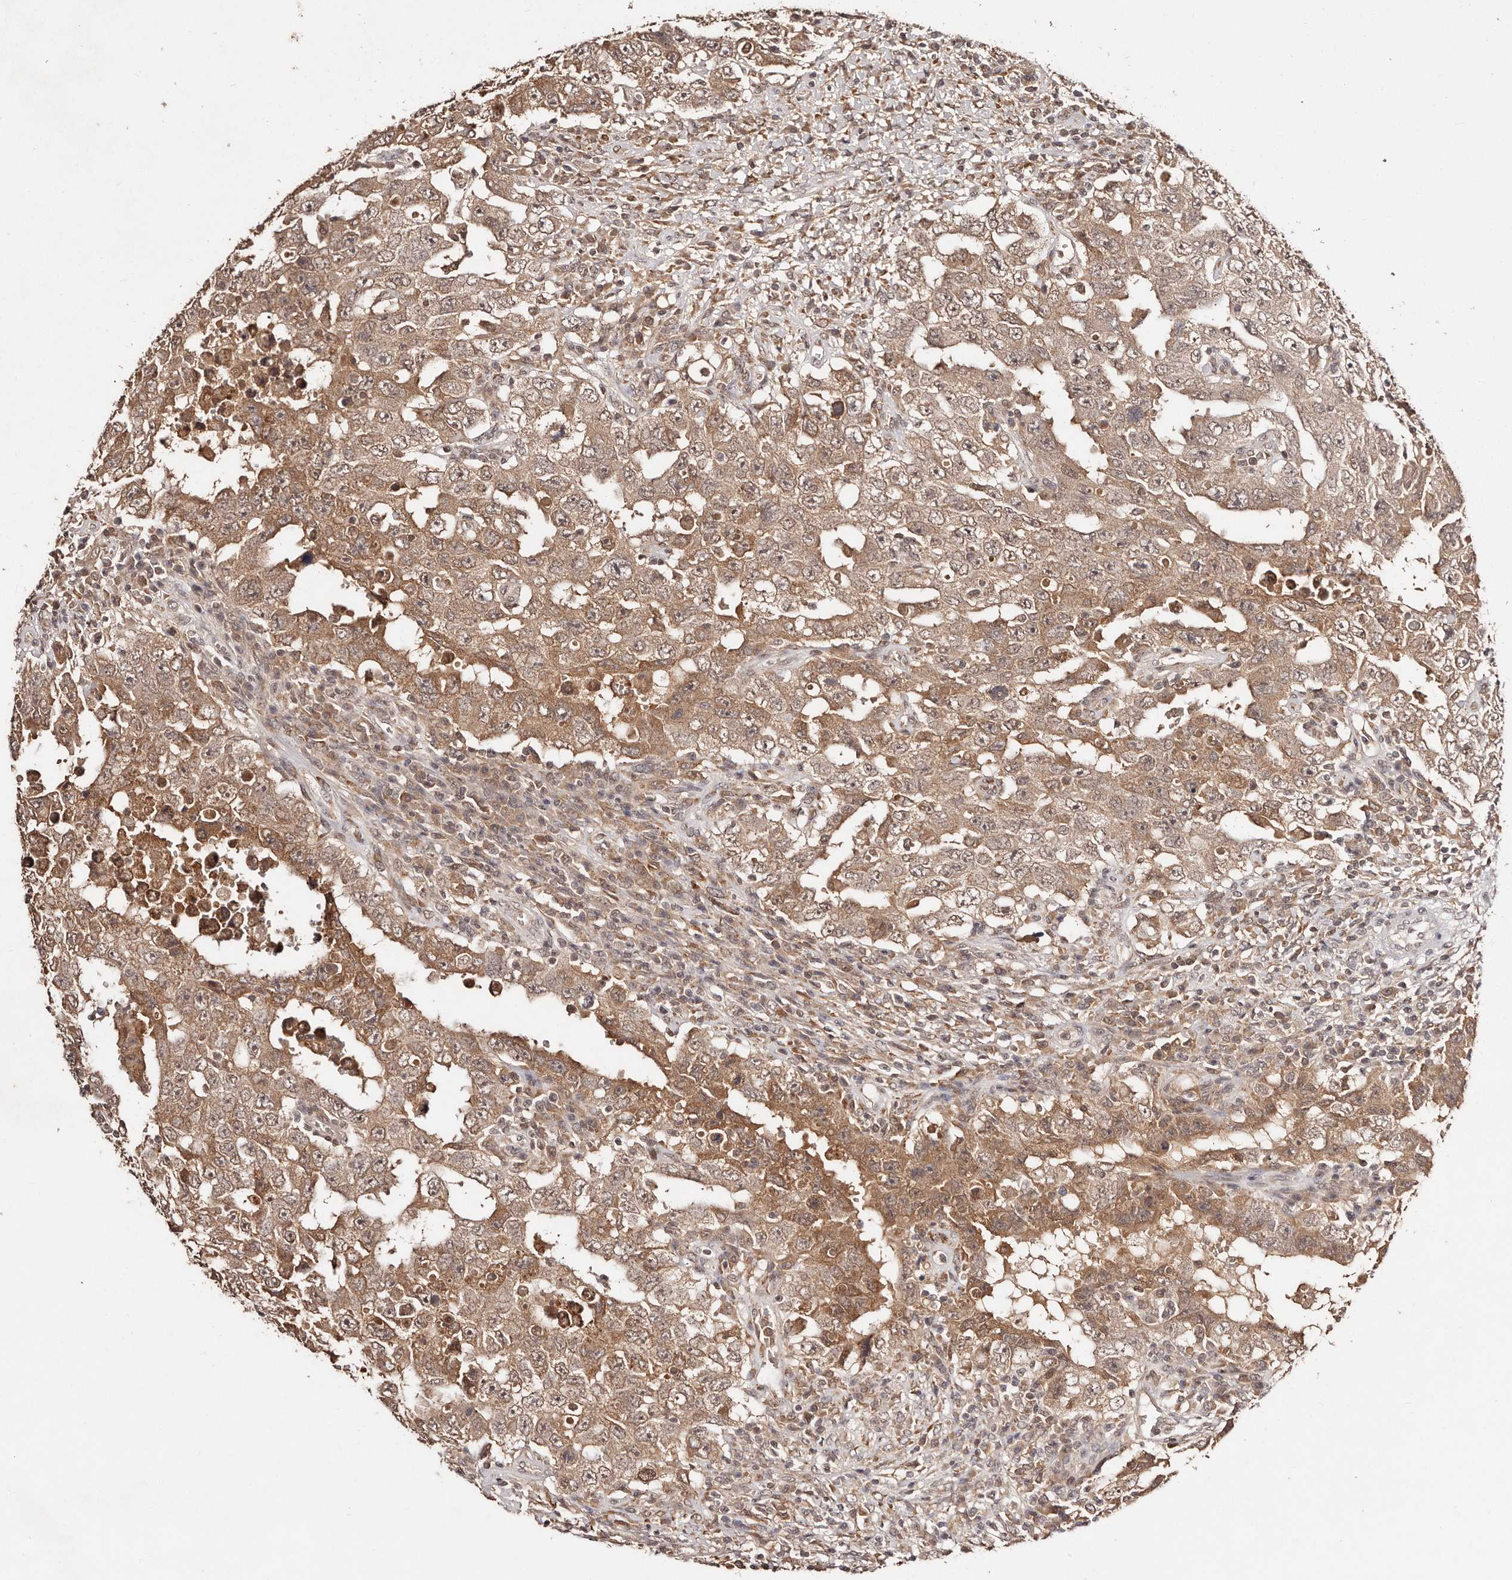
{"staining": {"intensity": "moderate", "quantity": ">75%", "location": "cytoplasmic/membranous"}, "tissue": "testis cancer", "cell_type": "Tumor cells", "image_type": "cancer", "snomed": [{"axis": "morphology", "description": "Carcinoma, Embryonal, NOS"}, {"axis": "topography", "description": "Testis"}], "caption": "This photomicrograph displays IHC staining of human testis embryonal carcinoma, with medium moderate cytoplasmic/membranous positivity in about >75% of tumor cells.", "gene": "BICRAL", "patient": {"sex": "male", "age": 26}}